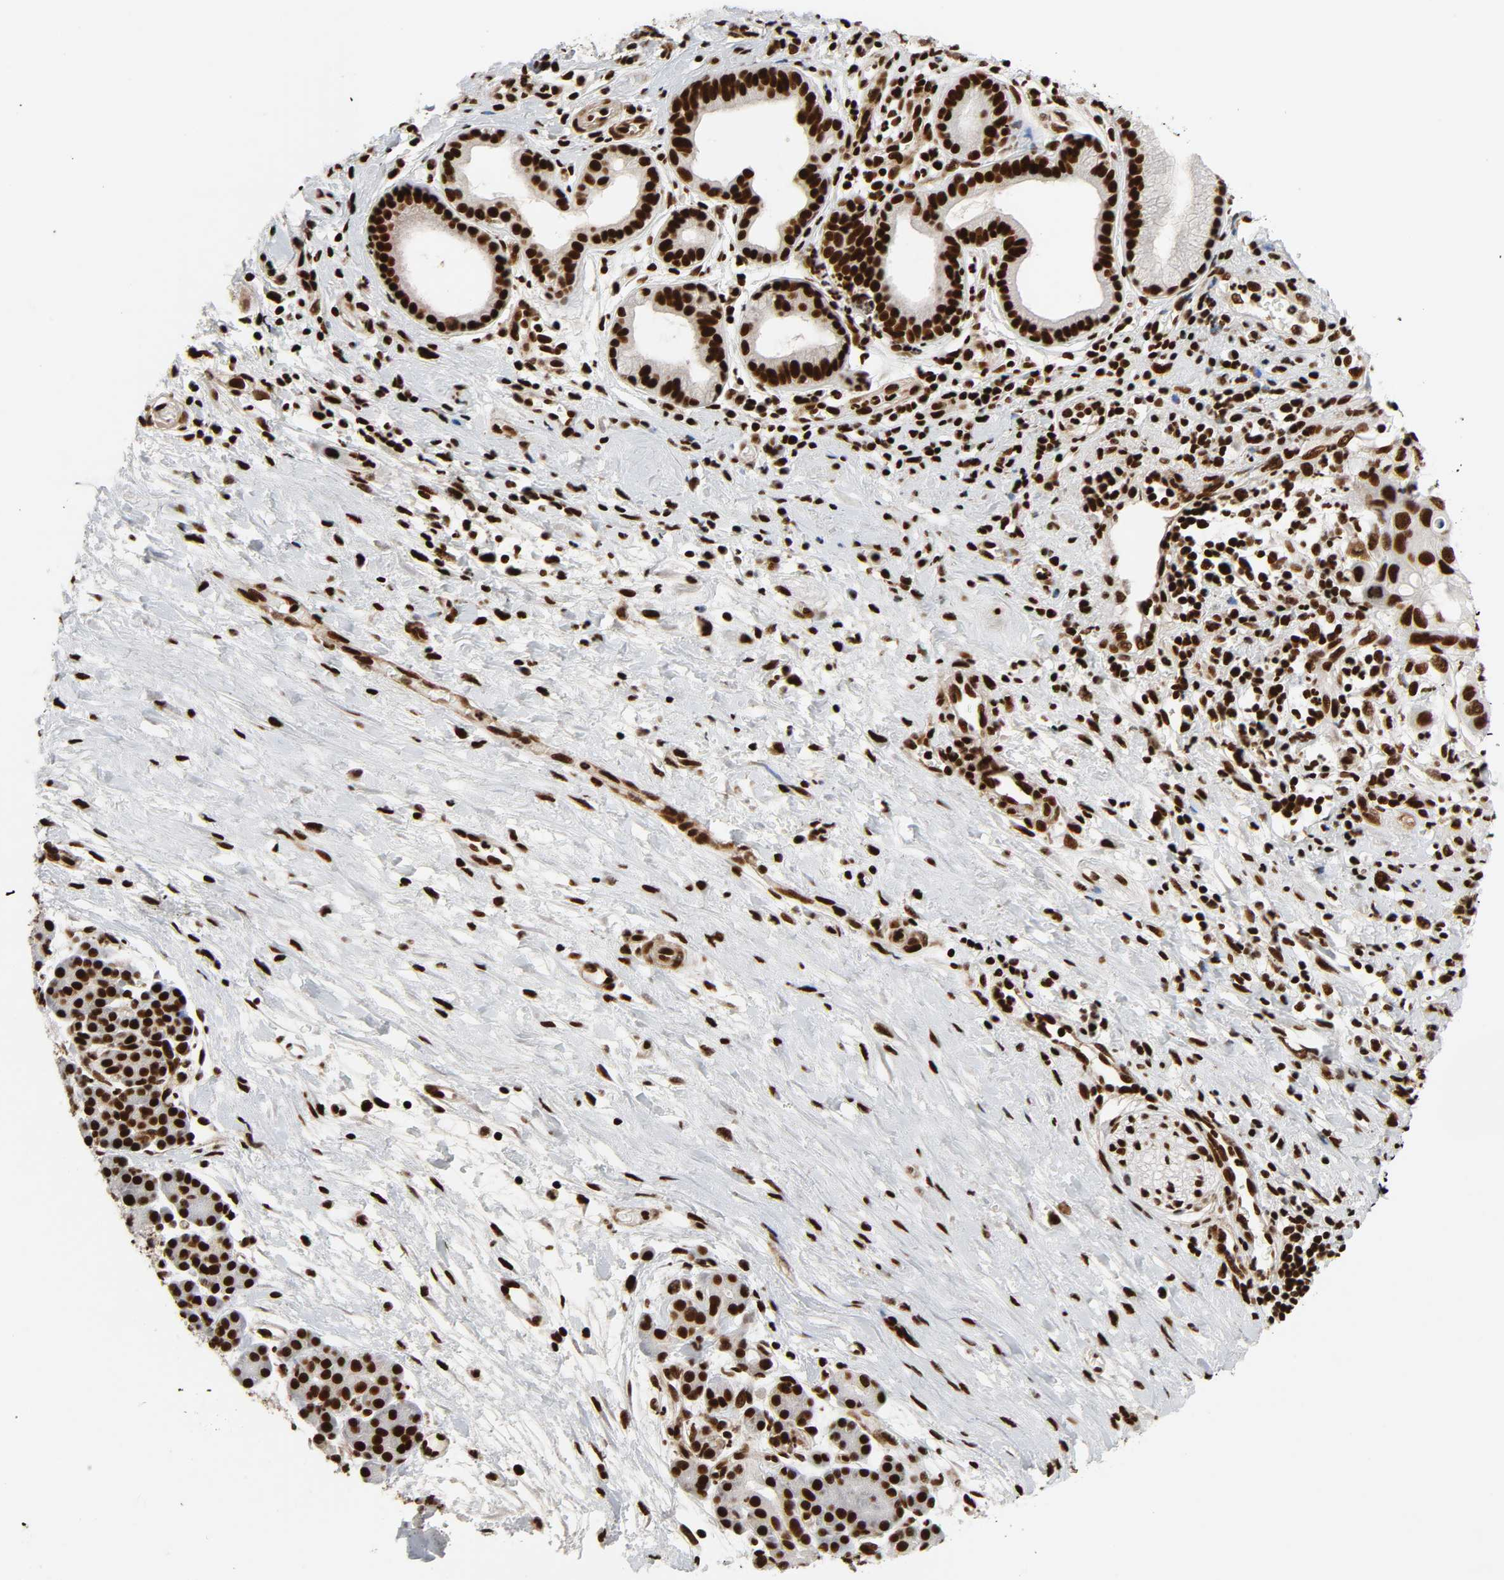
{"staining": {"intensity": "strong", "quantity": ">75%", "location": "nuclear"}, "tissue": "pancreatic cancer", "cell_type": "Tumor cells", "image_type": "cancer", "snomed": [{"axis": "morphology", "description": "Adenocarcinoma, NOS"}, {"axis": "topography", "description": "Pancreas"}], "caption": "Strong nuclear protein expression is appreciated in approximately >75% of tumor cells in pancreatic cancer.", "gene": "NFYB", "patient": {"sex": "female", "age": 60}}